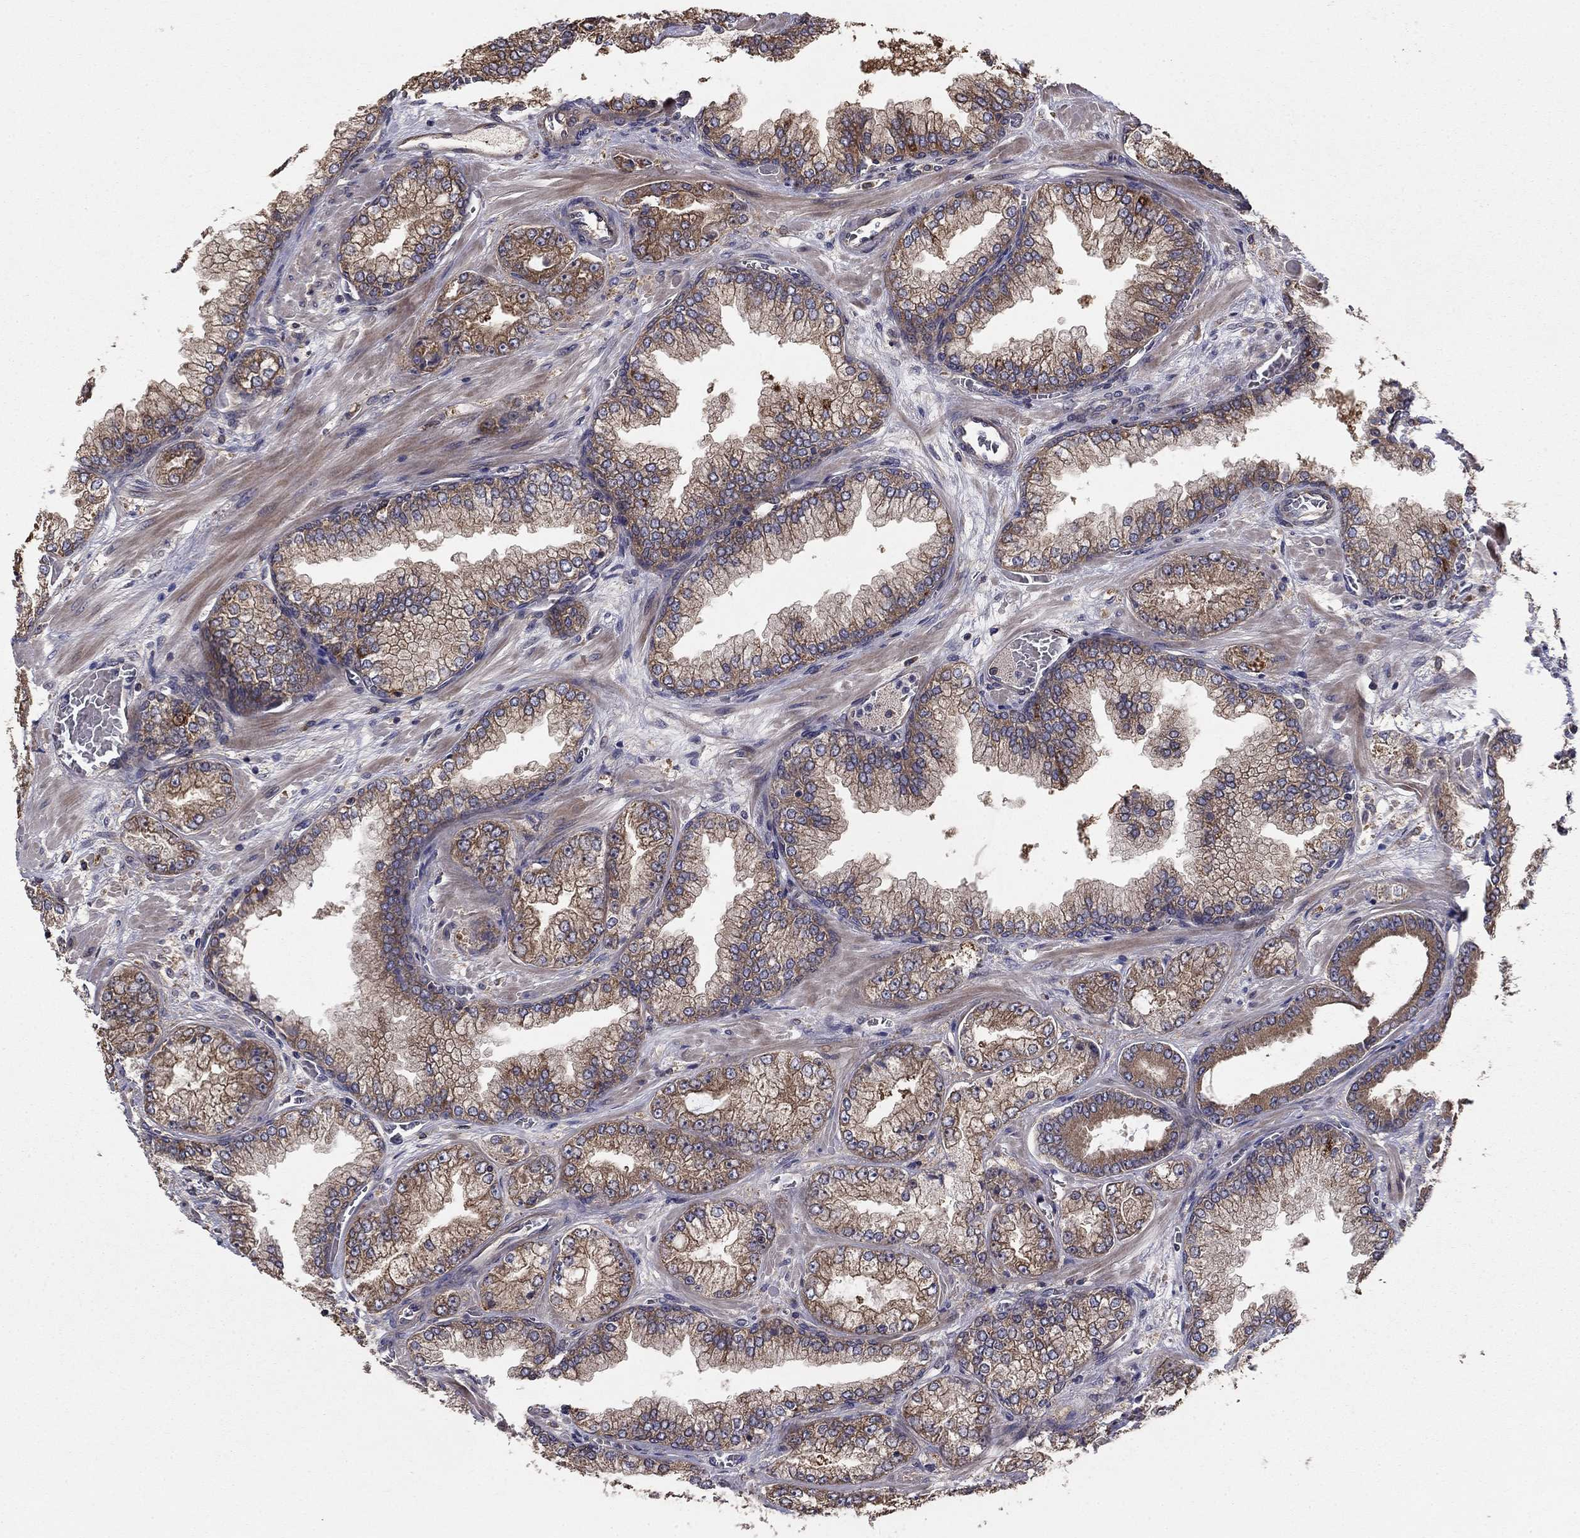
{"staining": {"intensity": "moderate", "quantity": "25%-75%", "location": "cytoplasmic/membranous"}, "tissue": "prostate cancer", "cell_type": "Tumor cells", "image_type": "cancer", "snomed": [{"axis": "morphology", "description": "Adenocarcinoma, Low grade"}, {"axis": "topography", "description": "Prostate"}], "caption": "Protein expression analysis of prostate cancer demonstrates moderate cytoplasmic/membranous expression in approximately 25%-75% of tumor cells.", "gene": "BABAM2", "patient": {"sex": "male", "age": 57}}